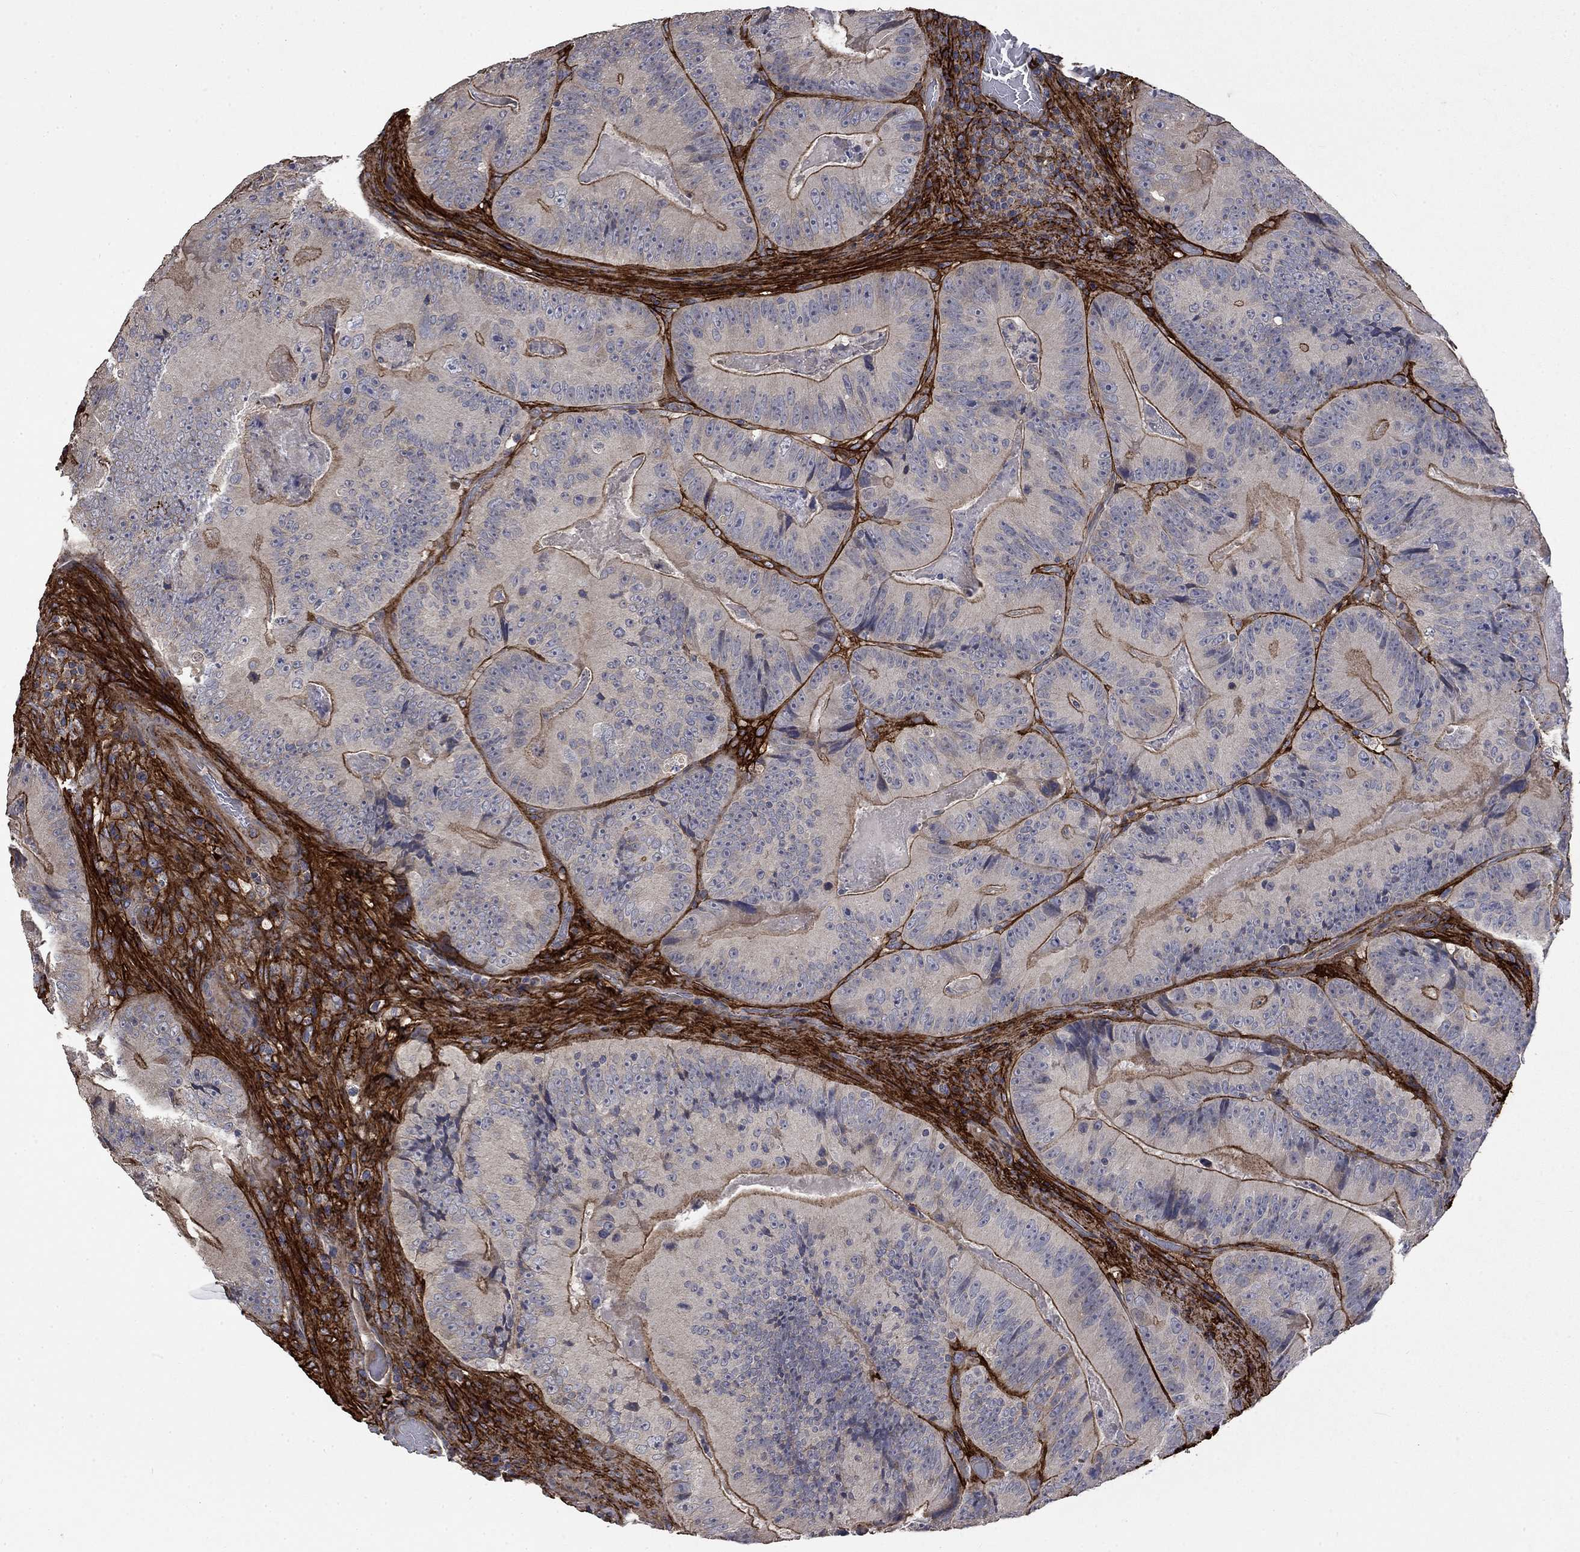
{"staining": {"intensity": "moderate", "quantity": "25%-75%", "location": "cytoplasmic/membranous"}, "tissue": "colorectal cancer", "cell_type": "Tumor cells", "image_type": "cancer", "snomed": [{"axis": "morphology", "description": "Adenocarcinoma, NOS"}, {"axis": "topography", "description": "Colon"}], "caption": "Brown immunohistochemical staining in human colorectal adenocarcinoma reveals moderate cytoplasmic/membranous expression in about 25%-75% of tumor cells. The protein of interest is stained brown, and the nuclei are stained in blue (DAB (3,3'-diaminobenzidine) IHC with brightfield microscopy, high magnification).", "gene": "VCAN", "patient": {"sex": "female", "age": 86}}